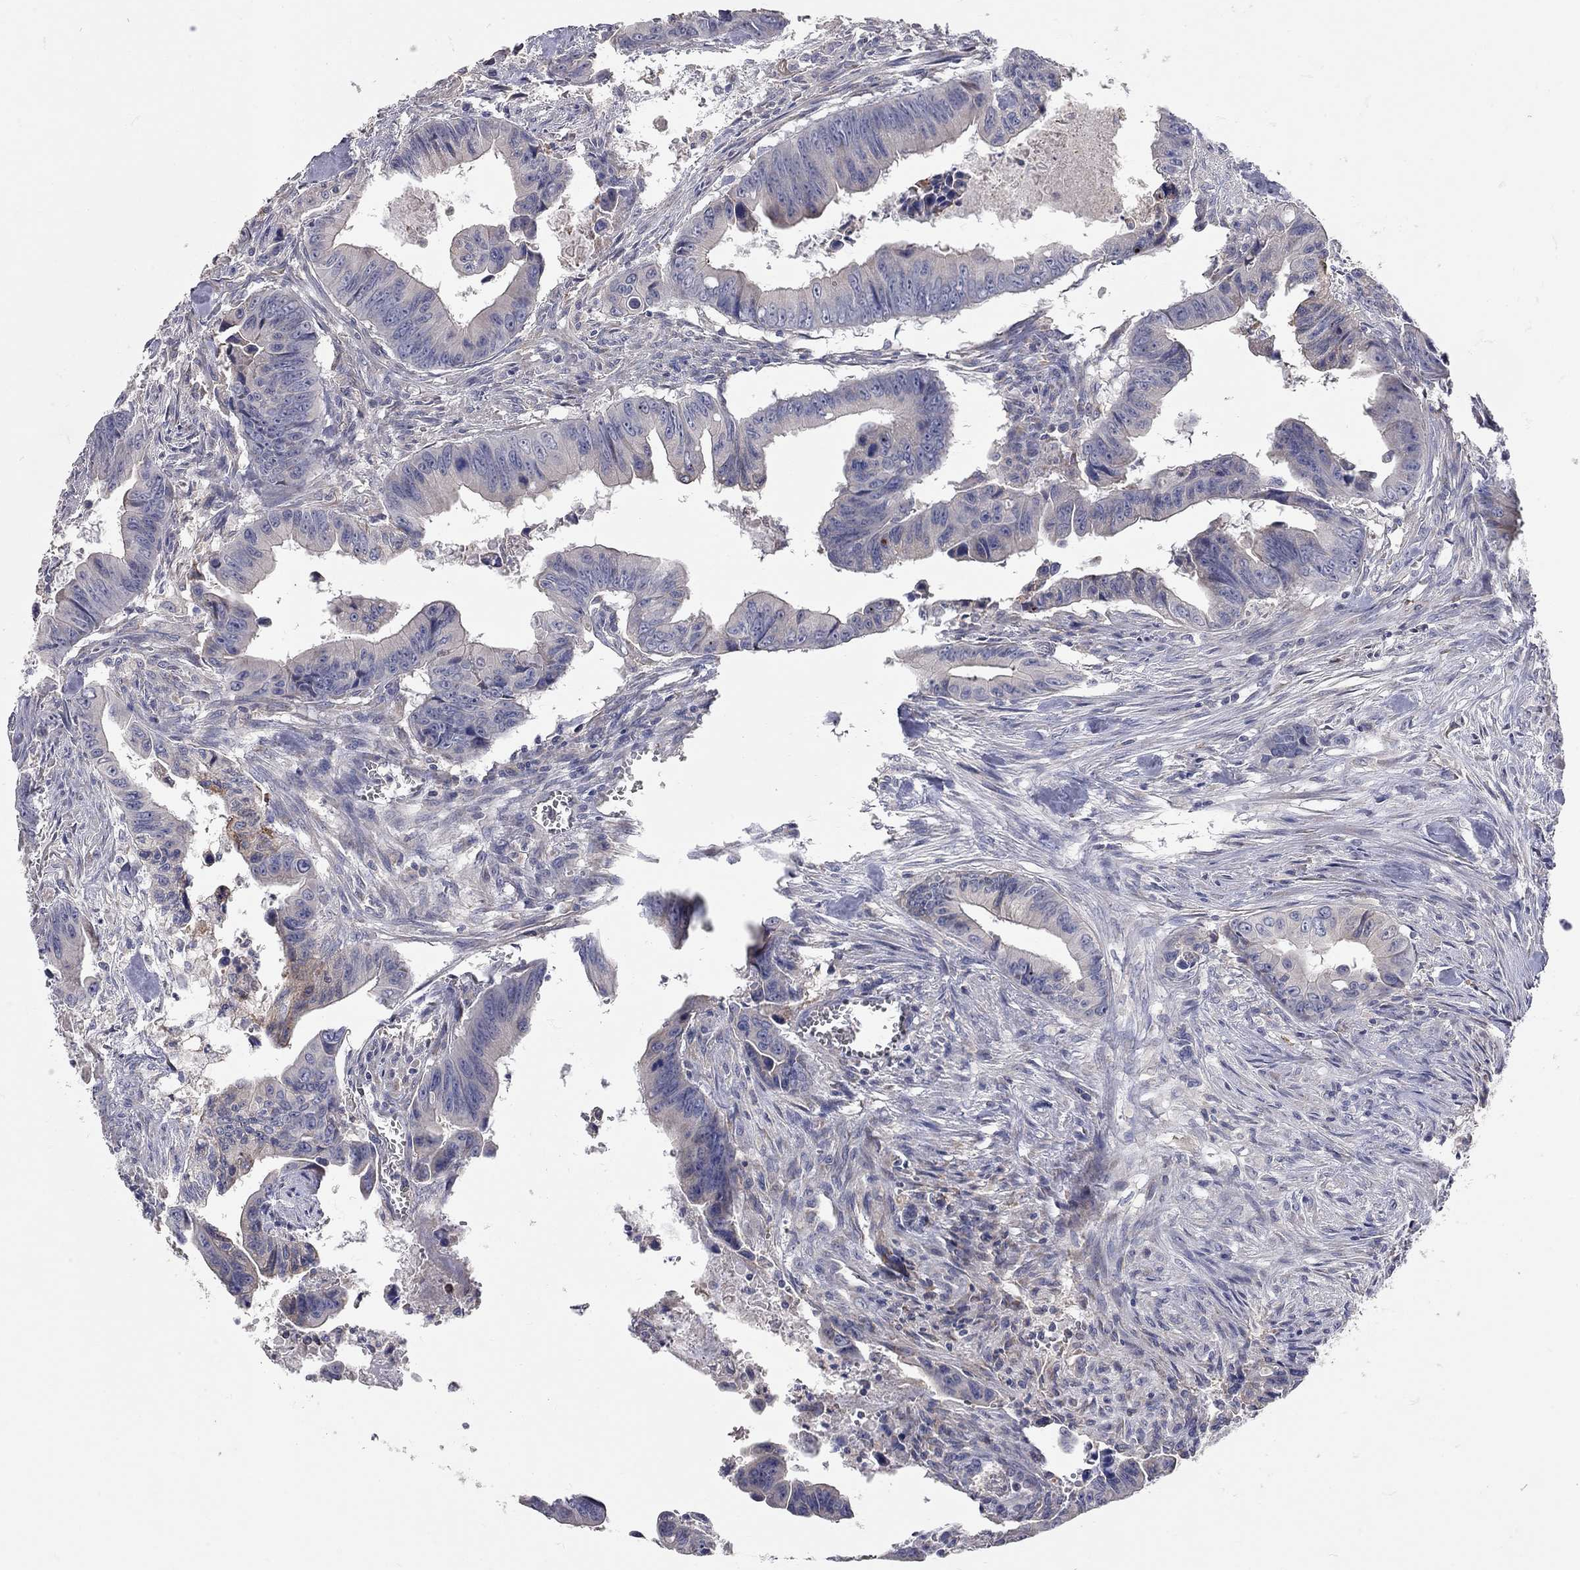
{"staining": {"intensity": "negative", "quantity": "none", "location": "none"}, "tissue": "colorectal cancer", "cell_type": "Tumor cells", "image_type": "cancer", "snomed": [{"axis": "morphology", "description": "Adenocarcinoma, NOS"}, {"axis": "topography", "description": "Colon"}], "caption": "A photomicrograph of colorectal cancer stained for a protein exhibits no brown staining in tumor cells.", "gene": "XAGE2", "patient": {"sex": "female", "age": 87}}